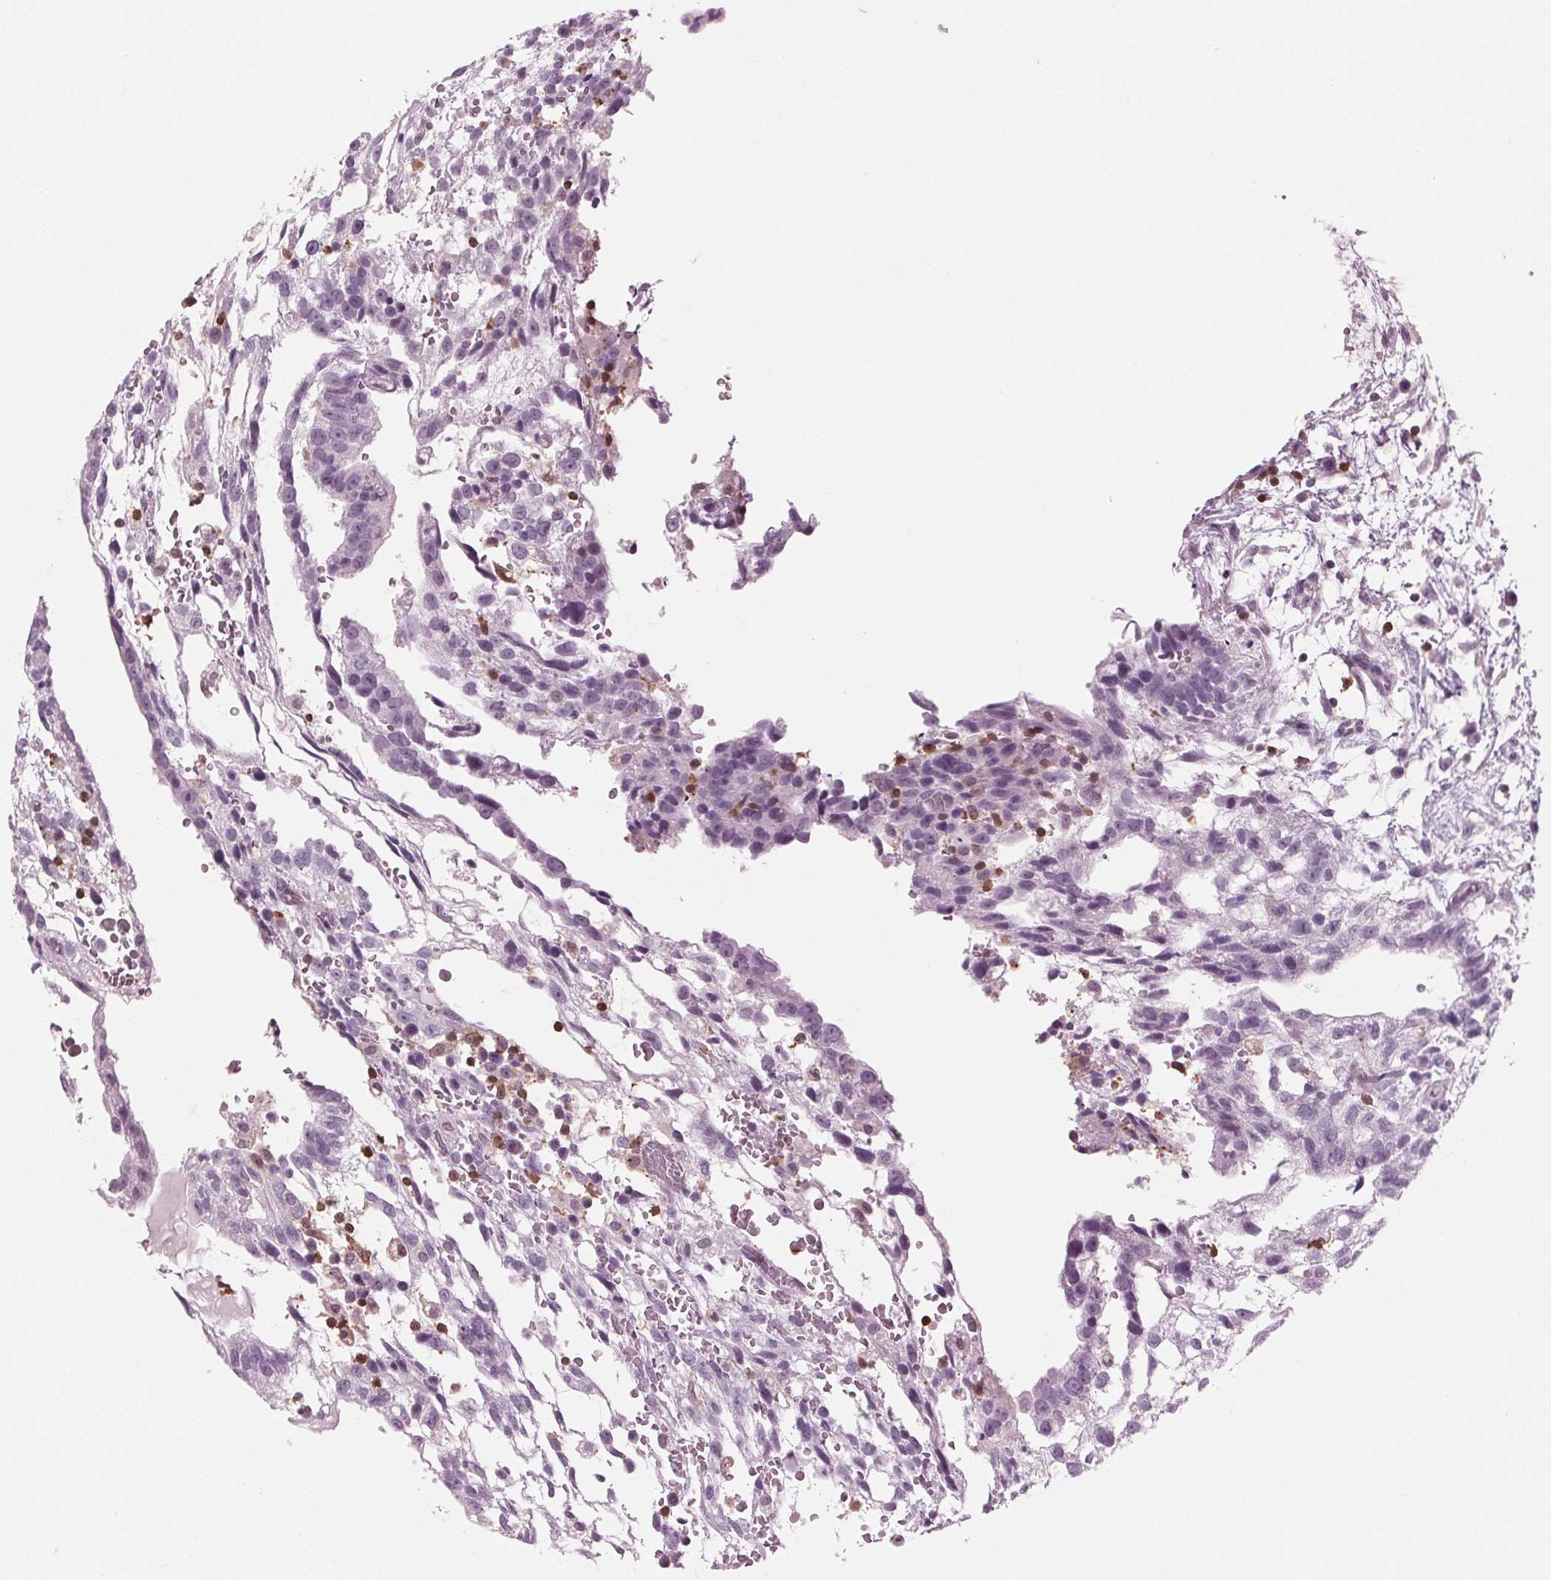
{"staining": {"intensity": "negative", "quantity": "none", "location": "none"}, "tissue": "testis cancer", "cell_type": "Tumor cells", "image_type": "cancer", "snomed": [{"axis": "morphology", "description": "Normal tissue, NOS"}, {"axis": "morphology", "description": "Carcinoma, Embryonal, NOS"}, {"axis": "topography", "description": "Testis"}], "caption": "The photomicrograph displays no staining of tumor cells in embryonal carcinoma (testis).", "gene": "BTLA", "patient": {"sex": "male", "age": 32}}